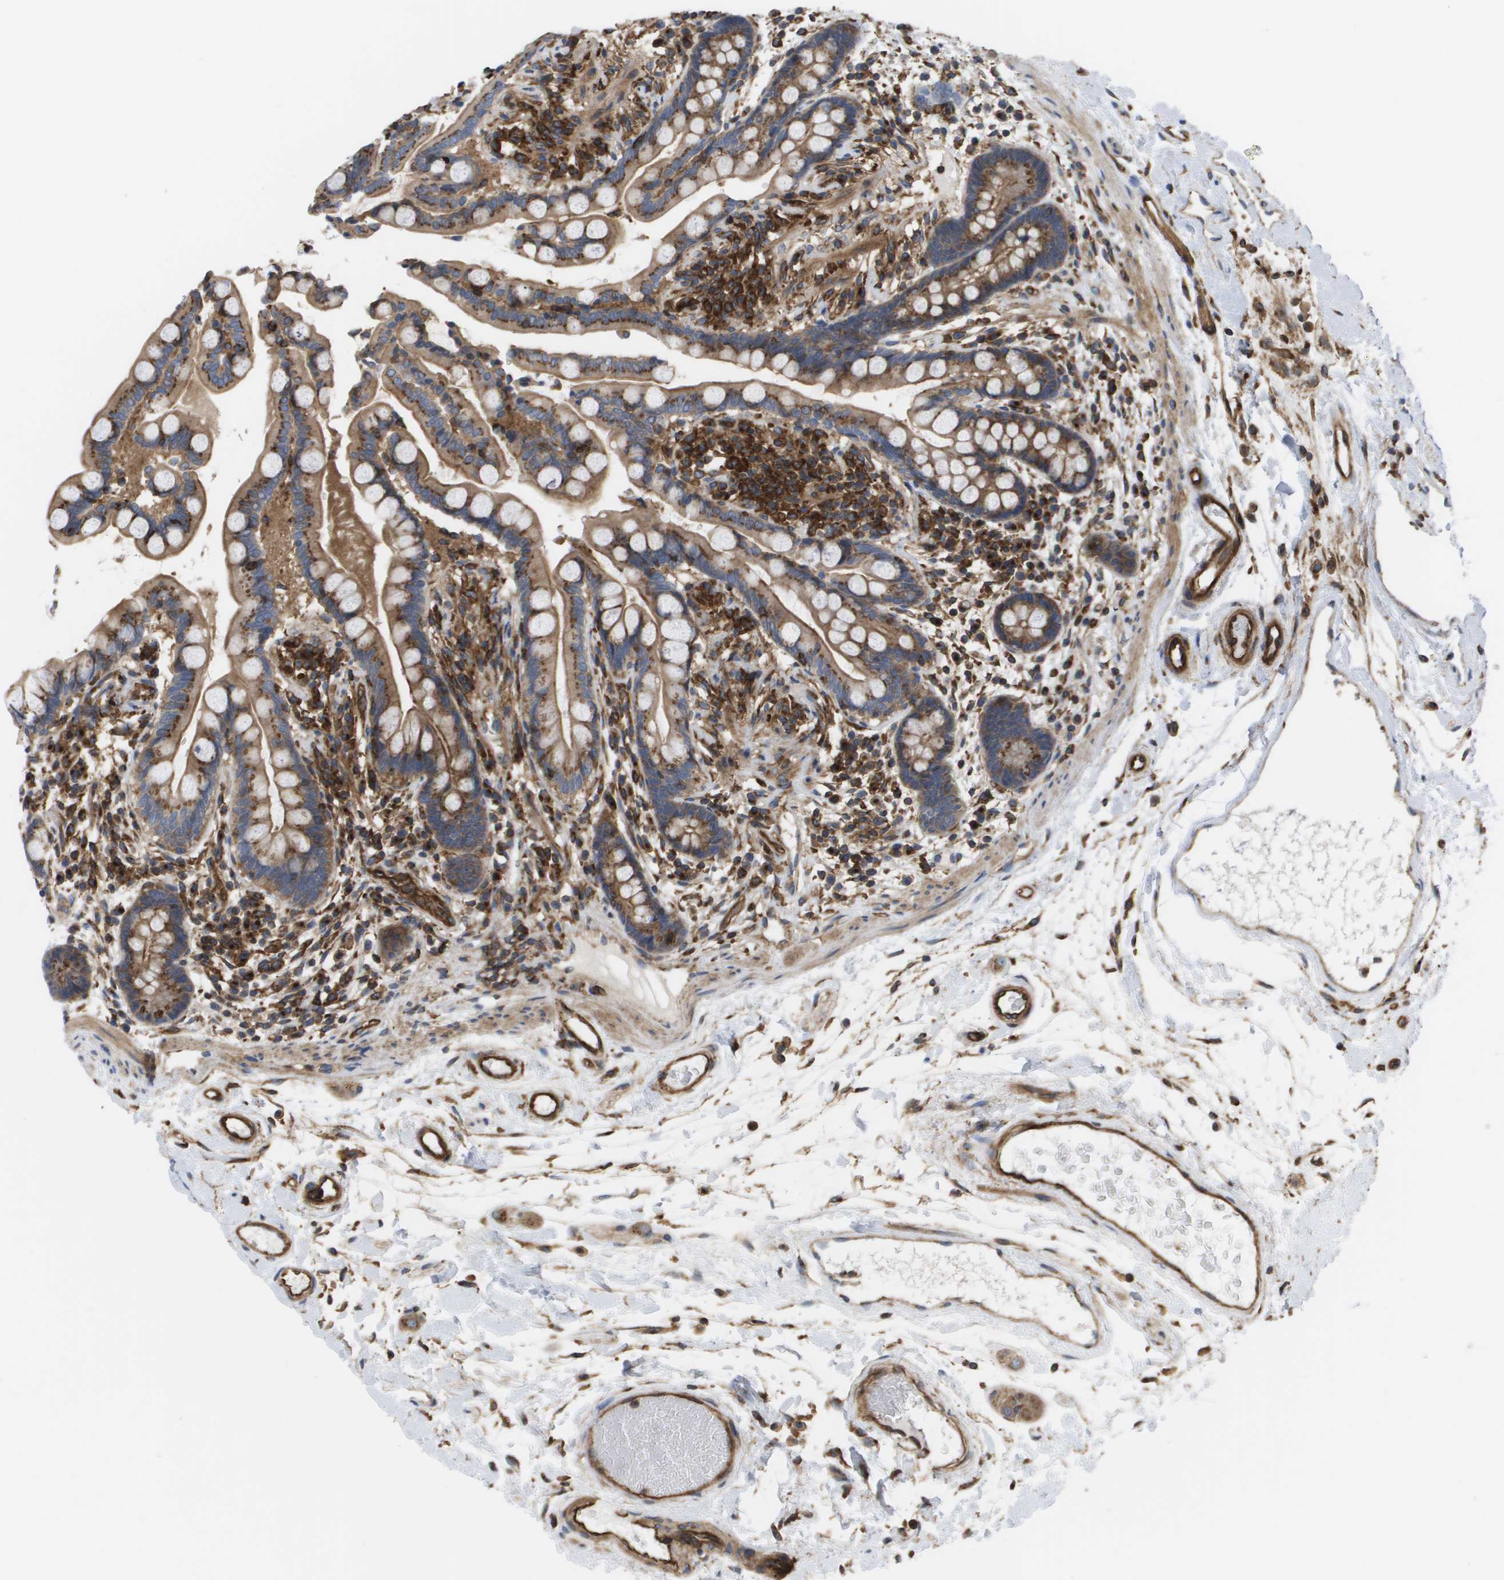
{"staining": {"intensity": "strong", "quantity": ">75%", "location": "cytoplasmic/membranous"}, "tissue": "colon", "cell_type": "Endothelial cells", "image_type": "normal", "snomed": [{"axis": "morphology", "description": "Normal tissue, NOS"}, {"axis": "topography", "description": "Colon"}], "caption": "Strong cytoplasmic/membranous positivity is identified in approximately >75% of endothelial cells in normal colon.", "gene": "BST2", "patient": {"sex": "male", "age": 73}}